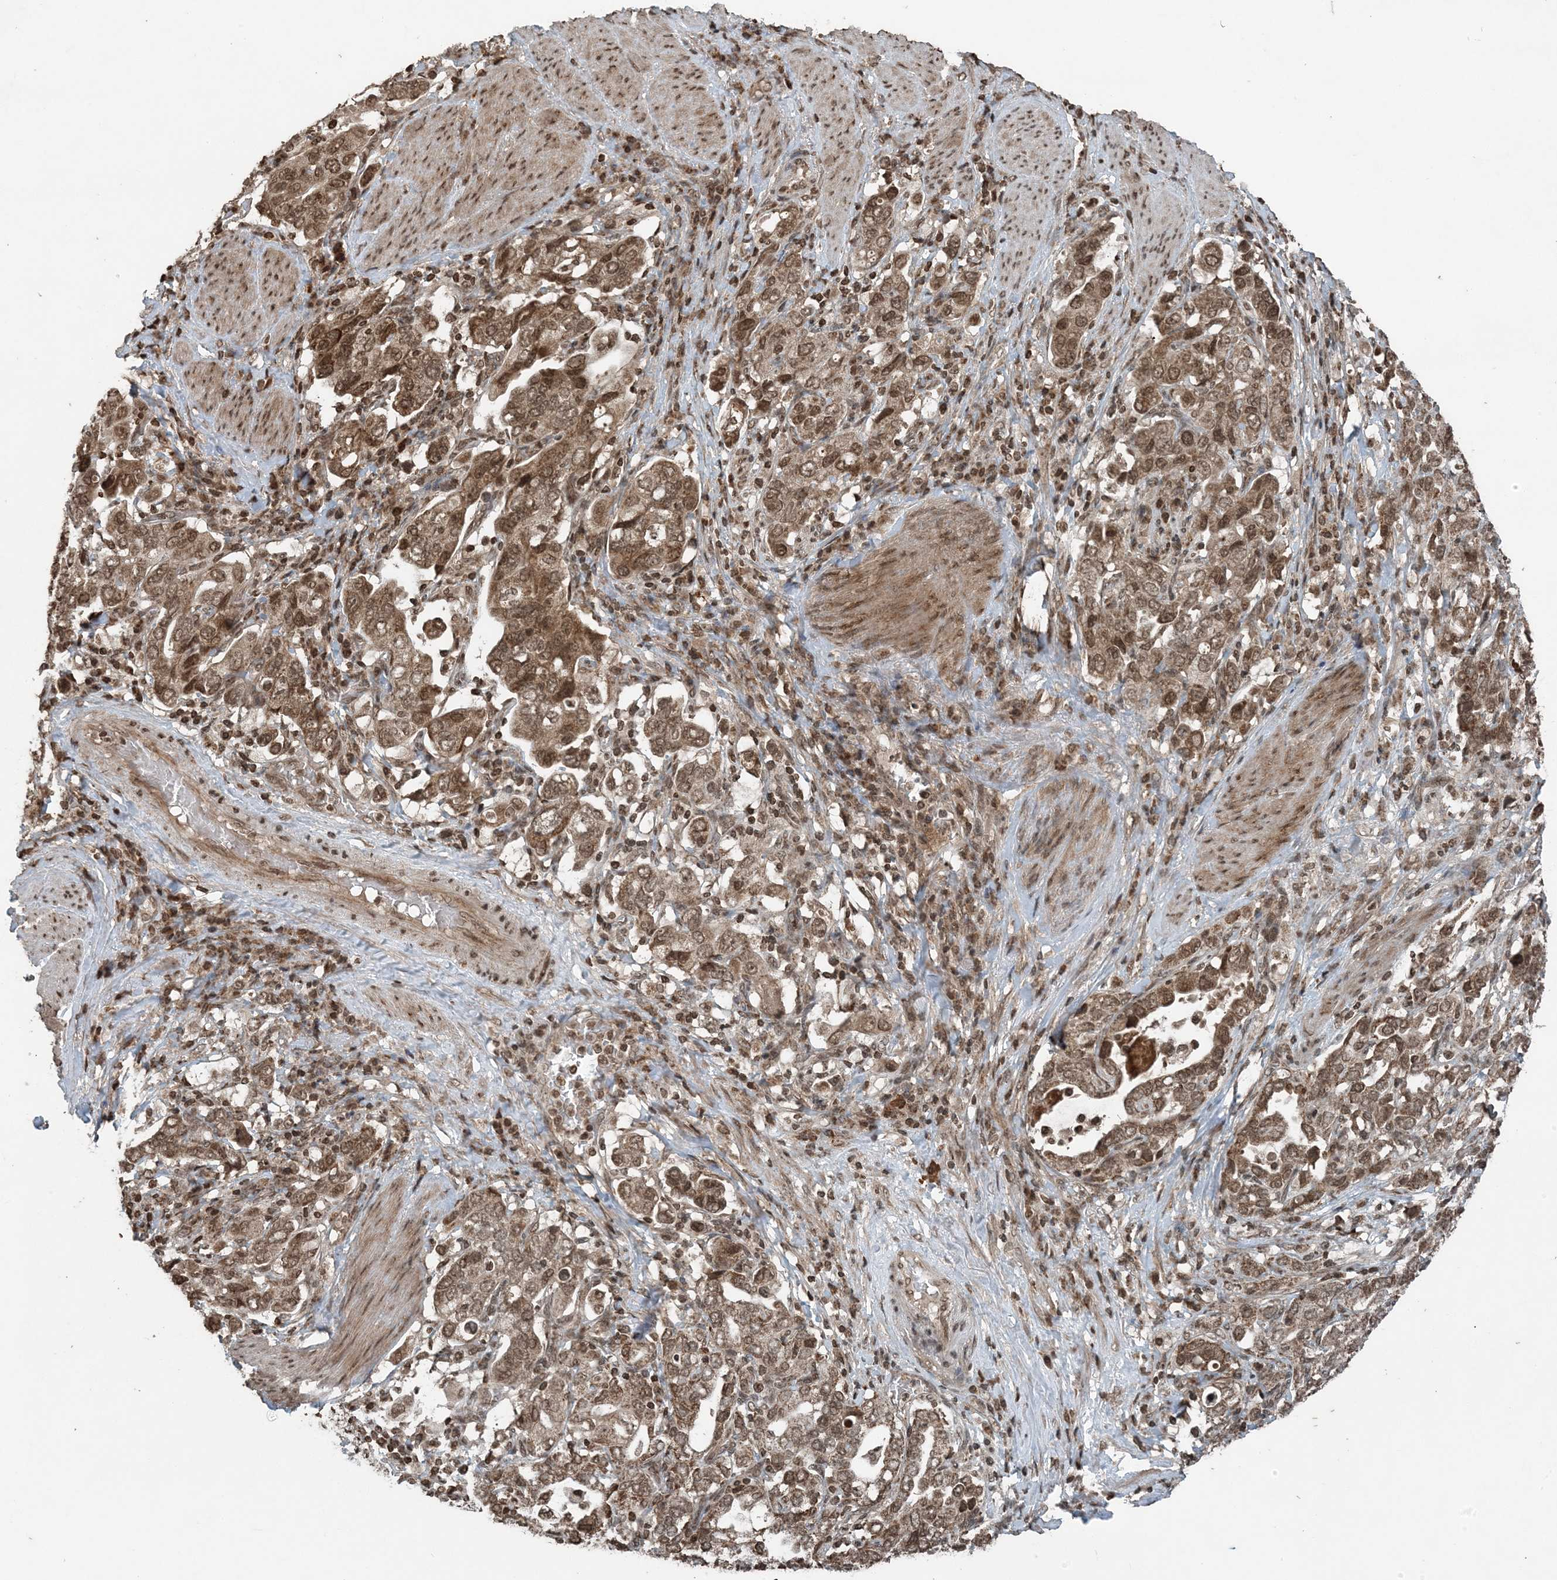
{"staining": {"intensity": "moderate", "quantity": ">75%", "location": "cytoplasmic/membranous,nuclear"}, "tissue": "stomach cancer", "cell_type": "Tumor cells", "image_type": "cancer", "snomed": [{"axis": "morphology", "description": "Adenocarcinoma, NOS"}, {"axis": "topography", "description": "Stomach, upper"}], "caption": "Protein staining of stomach adenocarcinoma tissue displays moderate cytoplasmic/membranous and nuclear expression in approximately >75% of tumor cells.", "gene": "ZFAND2B", "patient": {"sex": "male", "age": 62}}